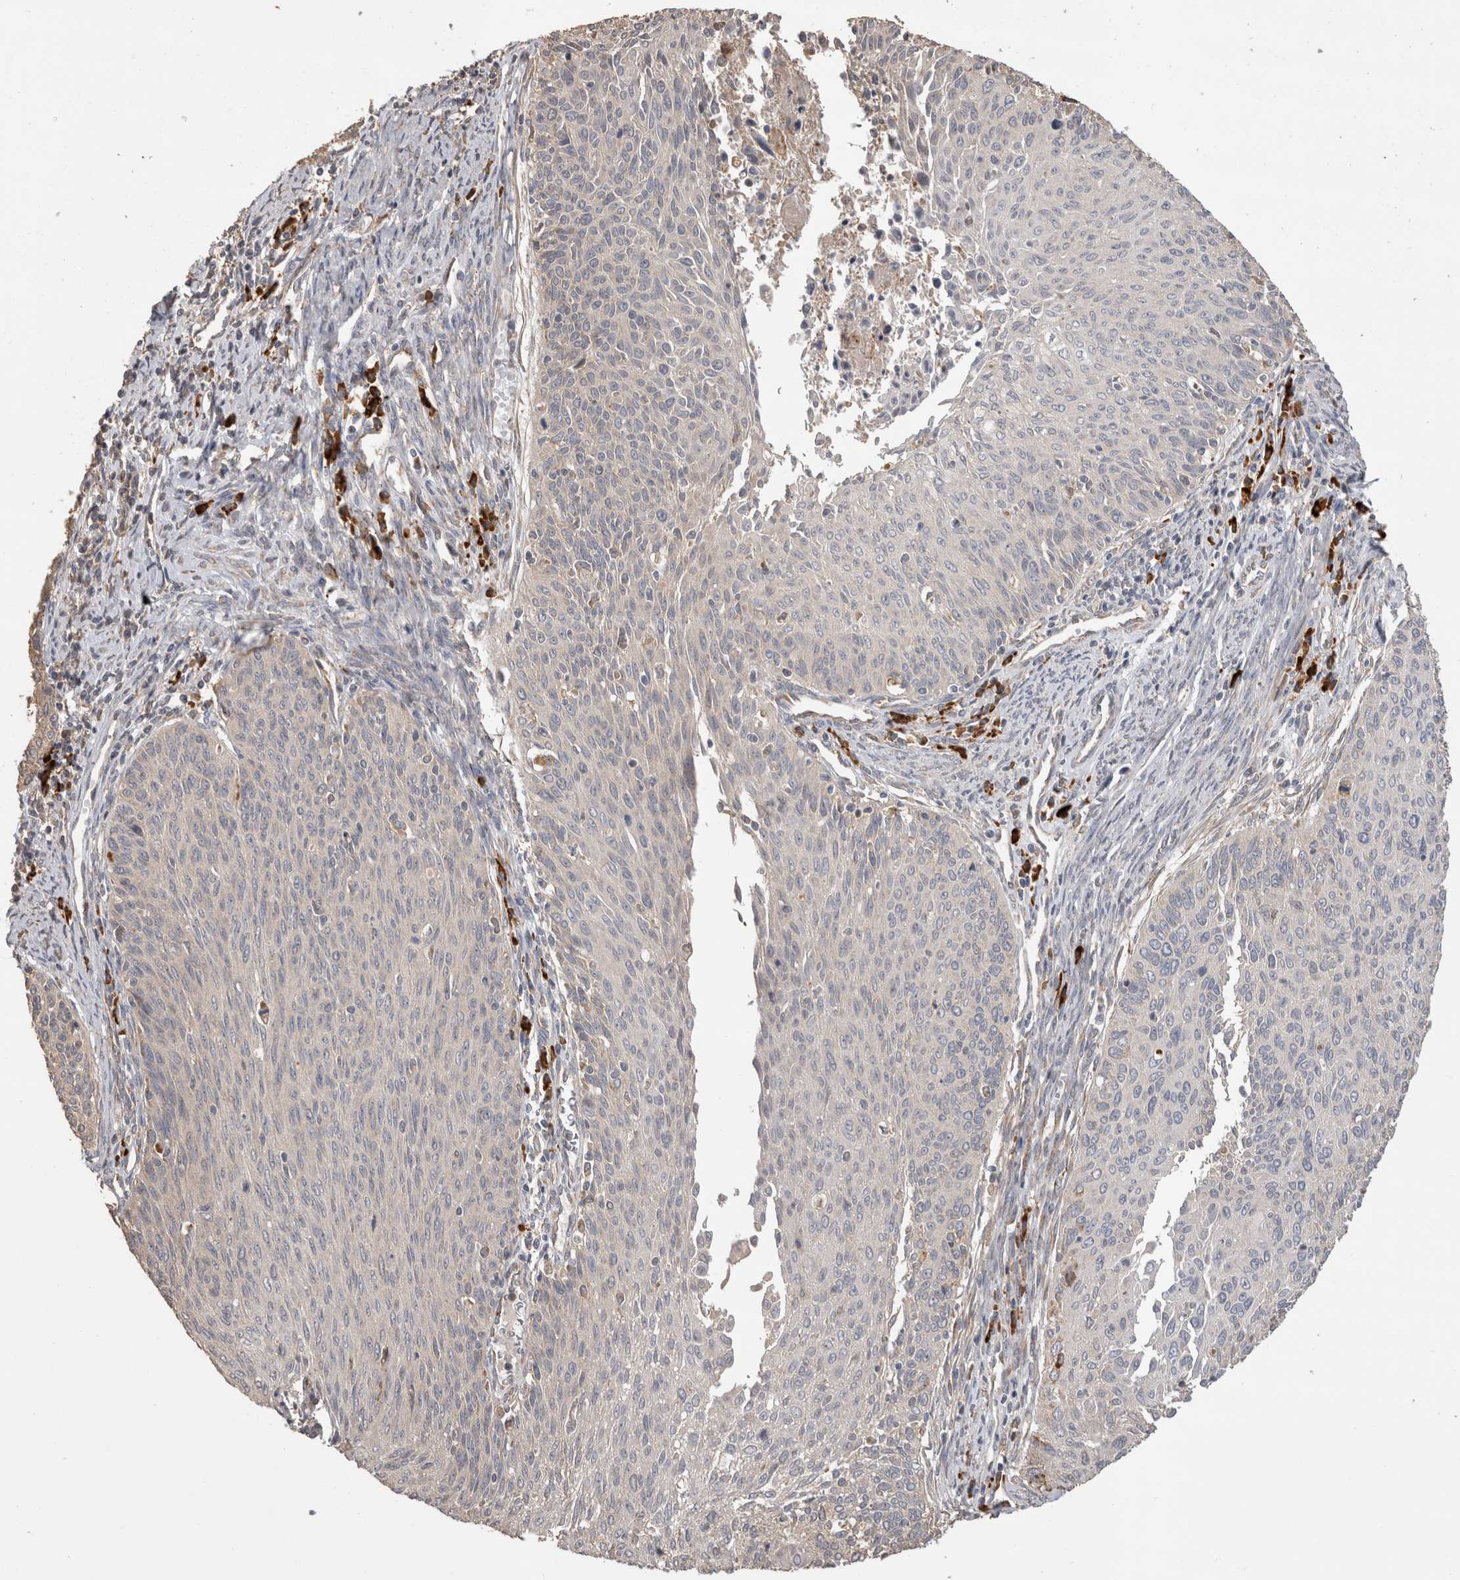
{"staining": {"intensity": "negative", "quantity": "none", "location": "none"}, "tissue": "cervical cancer", "cell_type": "Tumor cells", "image_type": "cancer", "snomed": [{"axis": "morphology", "description": "Squamous cell carcinoma, NOS"}, {"axis": "topography", "description": "Cervix"}], "caption": "A photomicrograph of human cervical cancer (squamous cell carcinoma) is negative for staining in tumor cells.", "gene": "TBCE", "patient": {"sex": "female", "age": 55}}